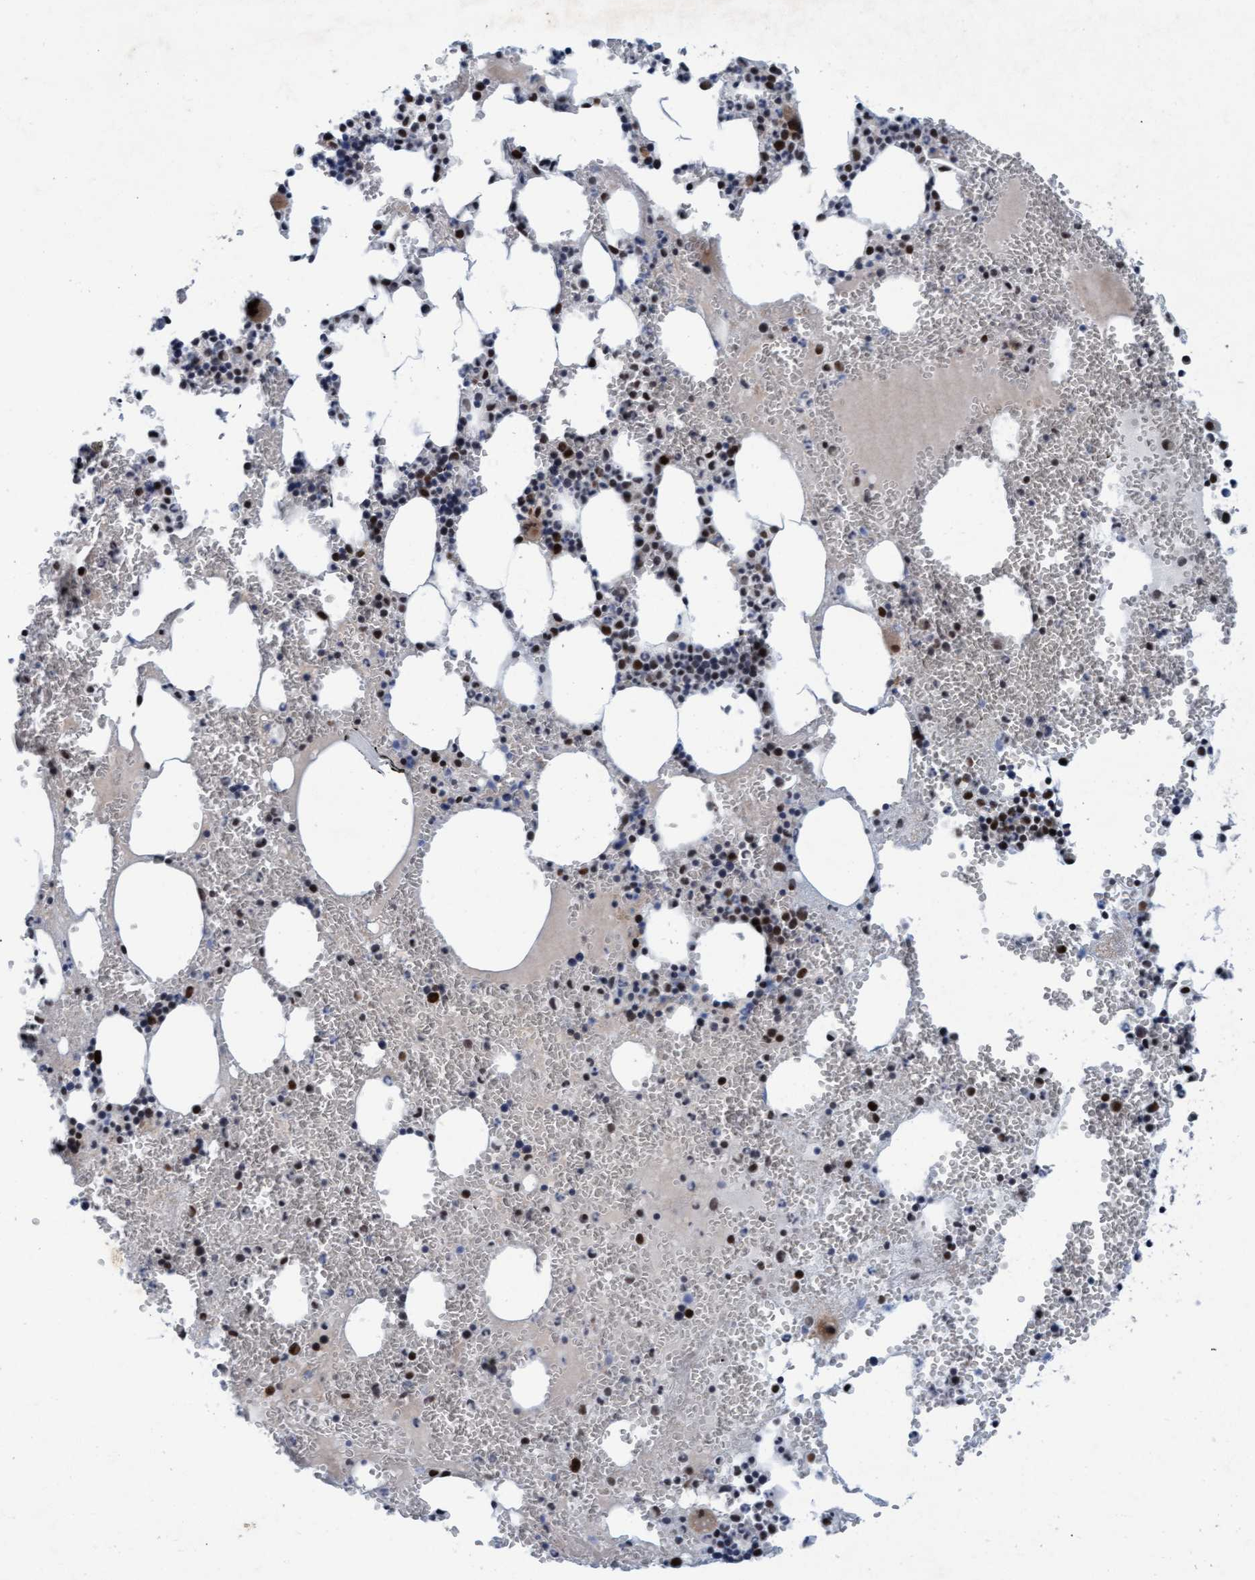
{"staining": {"intensity": "strong", "quantity": "25%-75%", "location": "cytoplasmic/membranous,nuclear"}, "tissue": "bone marrow", "cell_type": "Hematopoietic cells", "image_type": "normal", "snomed": [{"axis": "morphology", "description": "Normal tissue, NOS"}, {"axis": "morphology", "description": "Inflammation, NOS"}, {"axis": "topography", "description": "Bone marrow"}], "caption": "Protein expression analysis of benign human bone marrow reveals strong cytoplasmic/membranous,nuclear staining in about 25%-75% of hematopoietic cells.", "gene": "CWC27", "patient": {"sex": "female", "age": 67}}